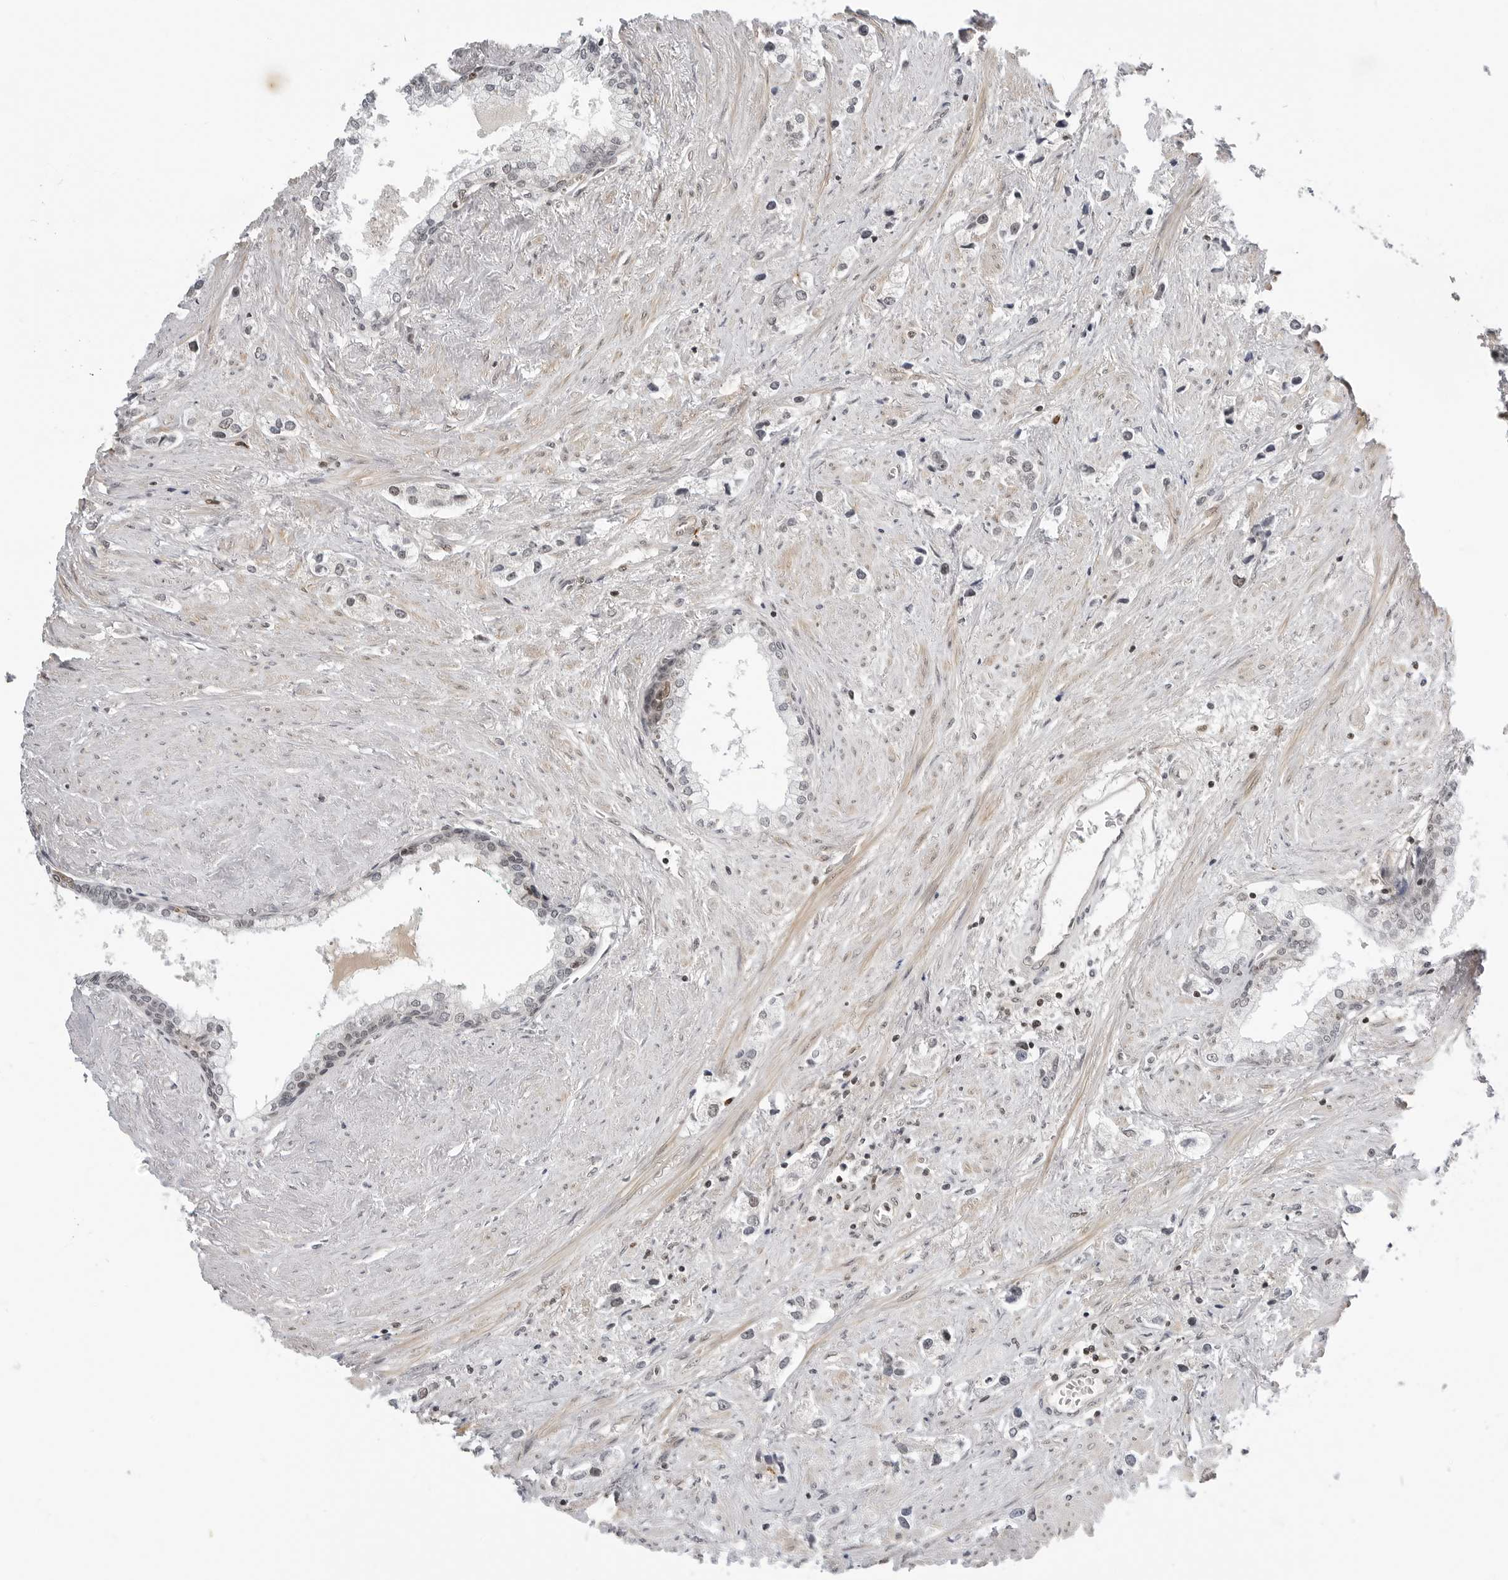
{"staining": {"intensity": "negative", "quantity": "none", "location": "none"}, "tissue": "prostate cancer", "cell_type": "Tumor cells", "image_type": "cancer", "snomed": [{"axis": "morphology", "description": "Adenocarcinoma, High grade"}, {"axis": "topography", "description": "Prostate"}], "caption": "Prostate cancer (adenocarcinoma (high-grade)) was stained to show a protein in brown. There is no significant positivity in tumor cells.", "gene": "C8orf33", "patient": {"sex": "male", "age": 66}}